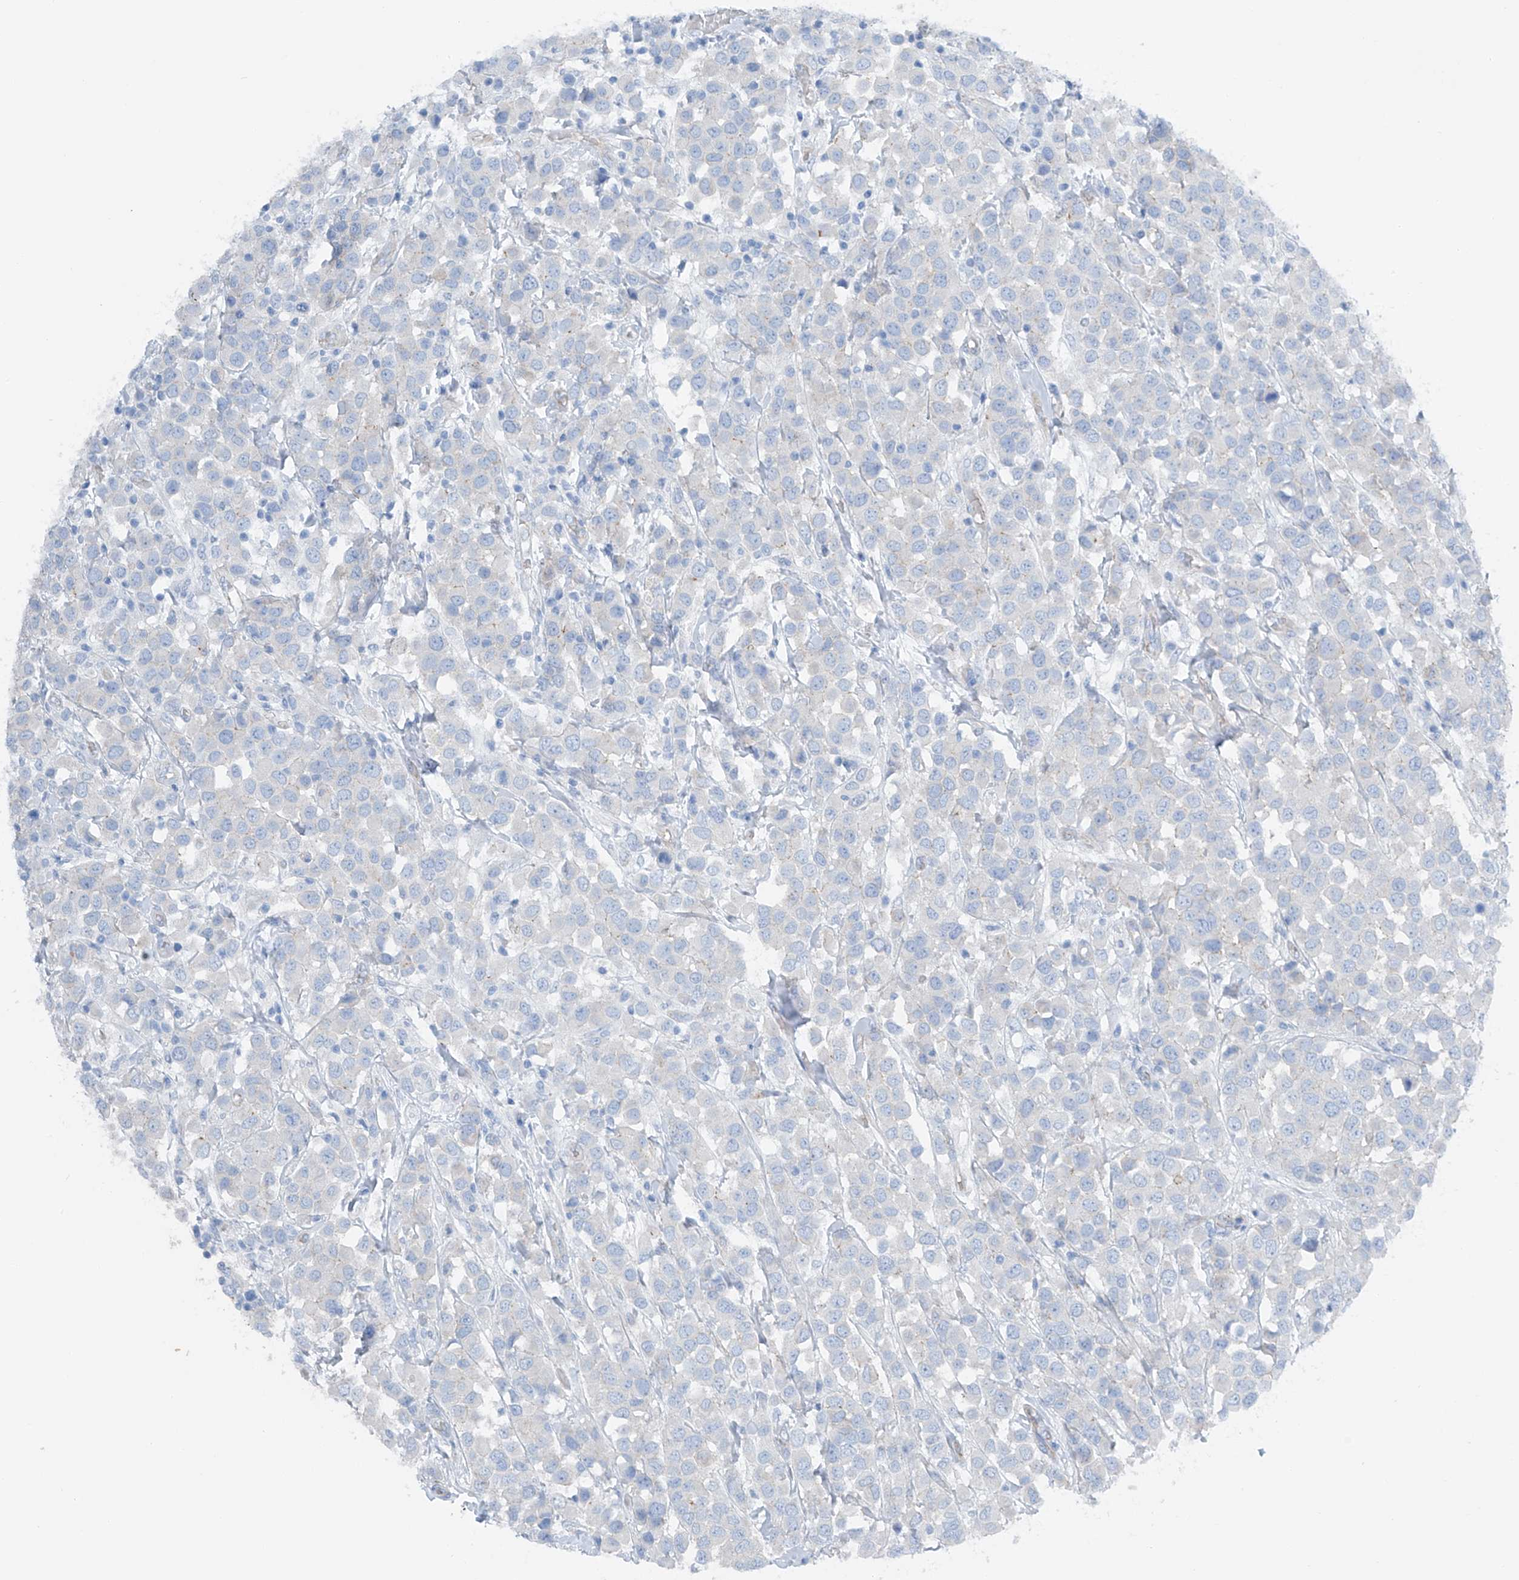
{"staining": {"intensity": "negative", "quantity": "none", "location": "none"}, "tissue": "breast cancer", "cell_type": "Tumor cells", "image_type": "cancer", "snomed": [{"axis": "morphology", "description": "Duct carcinoma"}, {"axis": "topography", "description": "Breast"}], "caption": "This is a micrograph of immunohistochemistry (IHC) staining of breast cancer, which shows no positivity in tumor cells.", "gene": "MAGI1", "patient": {"sex": "female", "age": 61}}